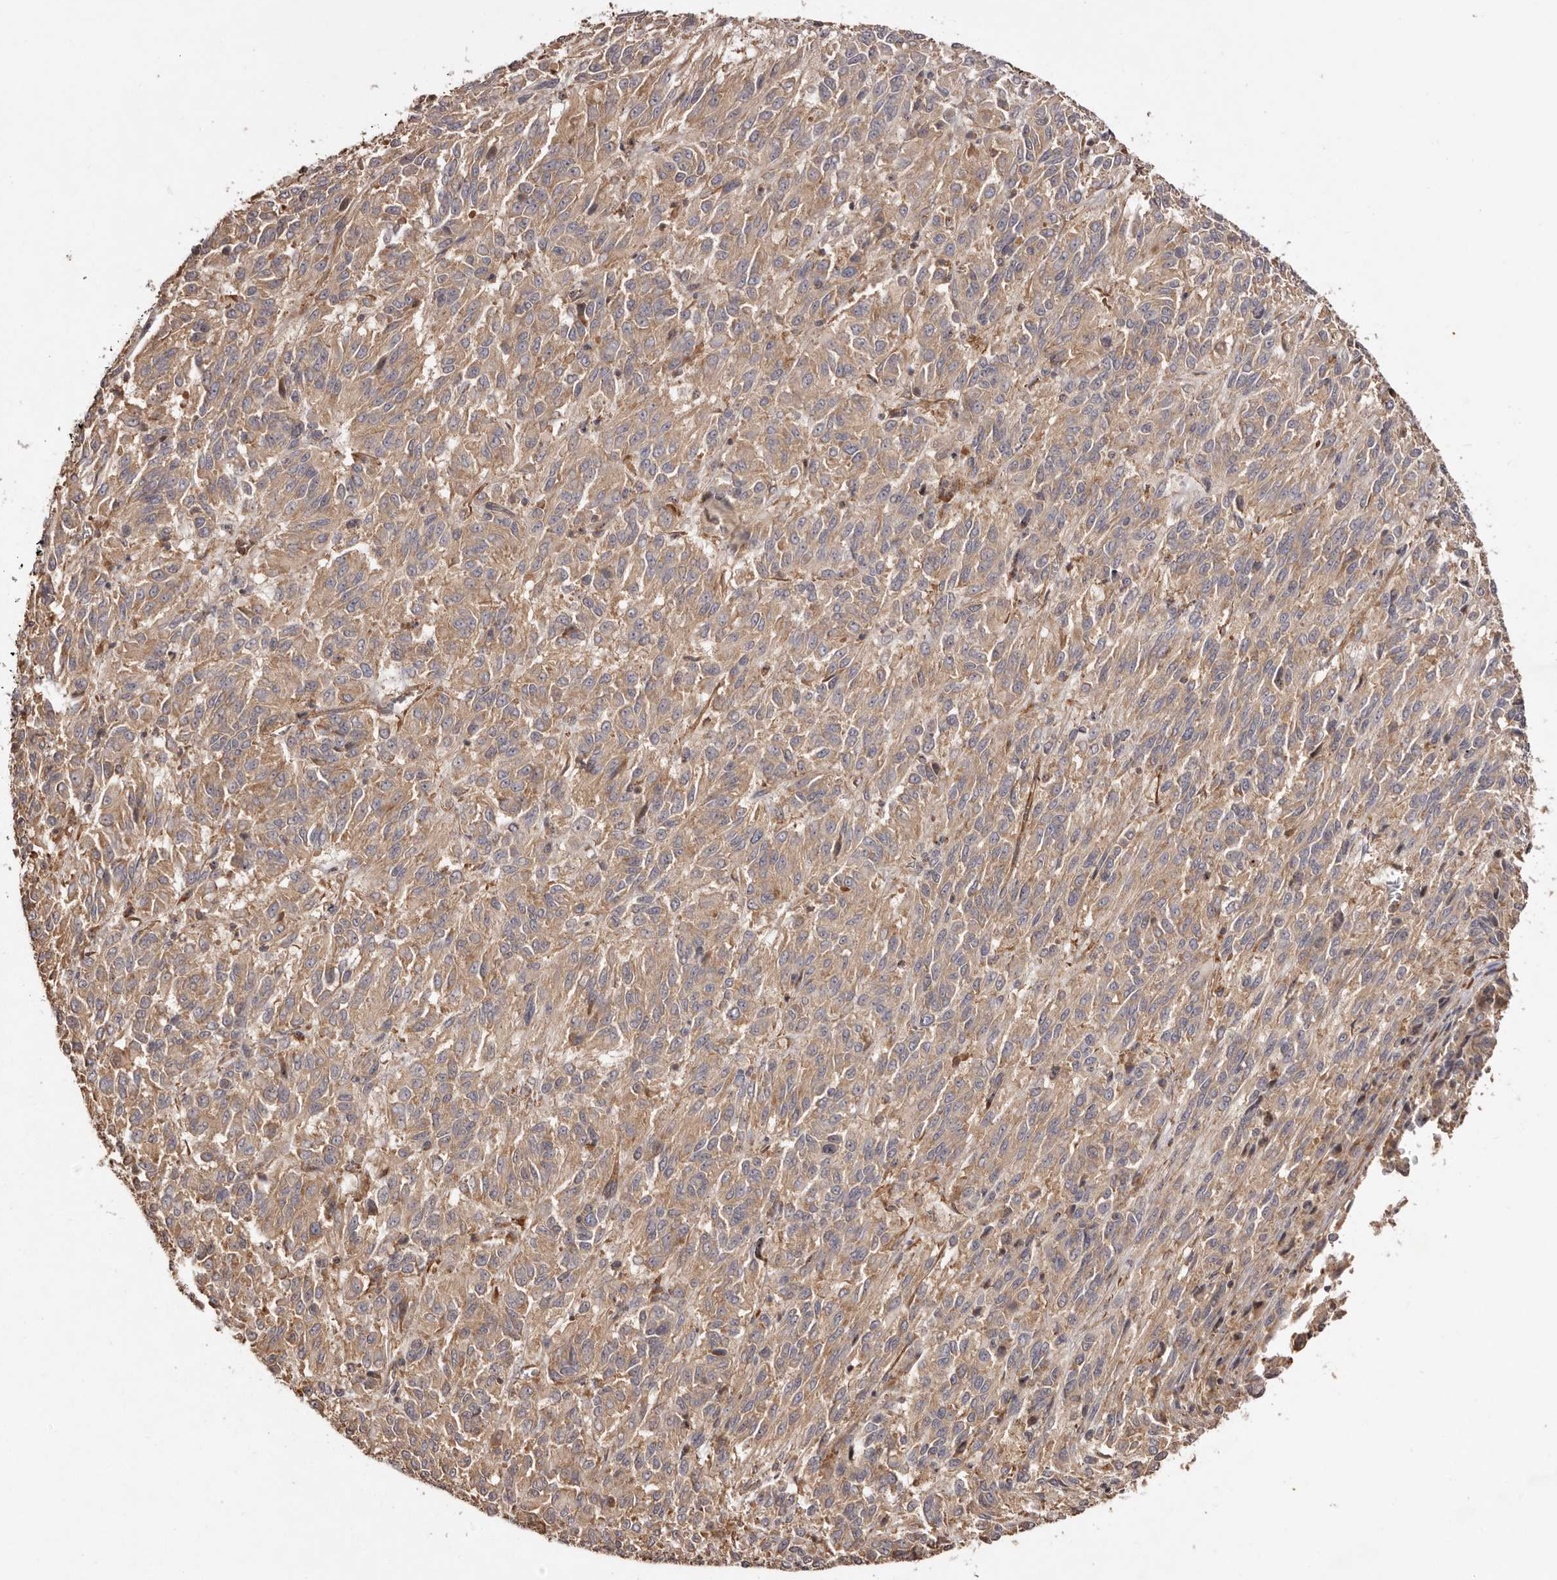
{"staining": {"intensity": "moderate", "quantity": ">75%", "location": "cytoplasmic/membranous"}, "tissue": "melanoma", "cell_type": "Tumor cells", "image_type": "cancer", "snomed": [{"axis": "morphology", "description": "Malignant melanoma, Metastatic site"}, {"axis": "topography", "description": "Lung"}], "caption": "High-power microscopy captured an immunohistochemistry histopathology image of melanoma, revealing moderate cytoplasmic/membranous expression in approximately >75% of tumor cells. (brown staining indicates protein expression, while blue staining denotes nuclei).", "gene": "RPS6", "patient": {"sex": "male", "age": 64}}